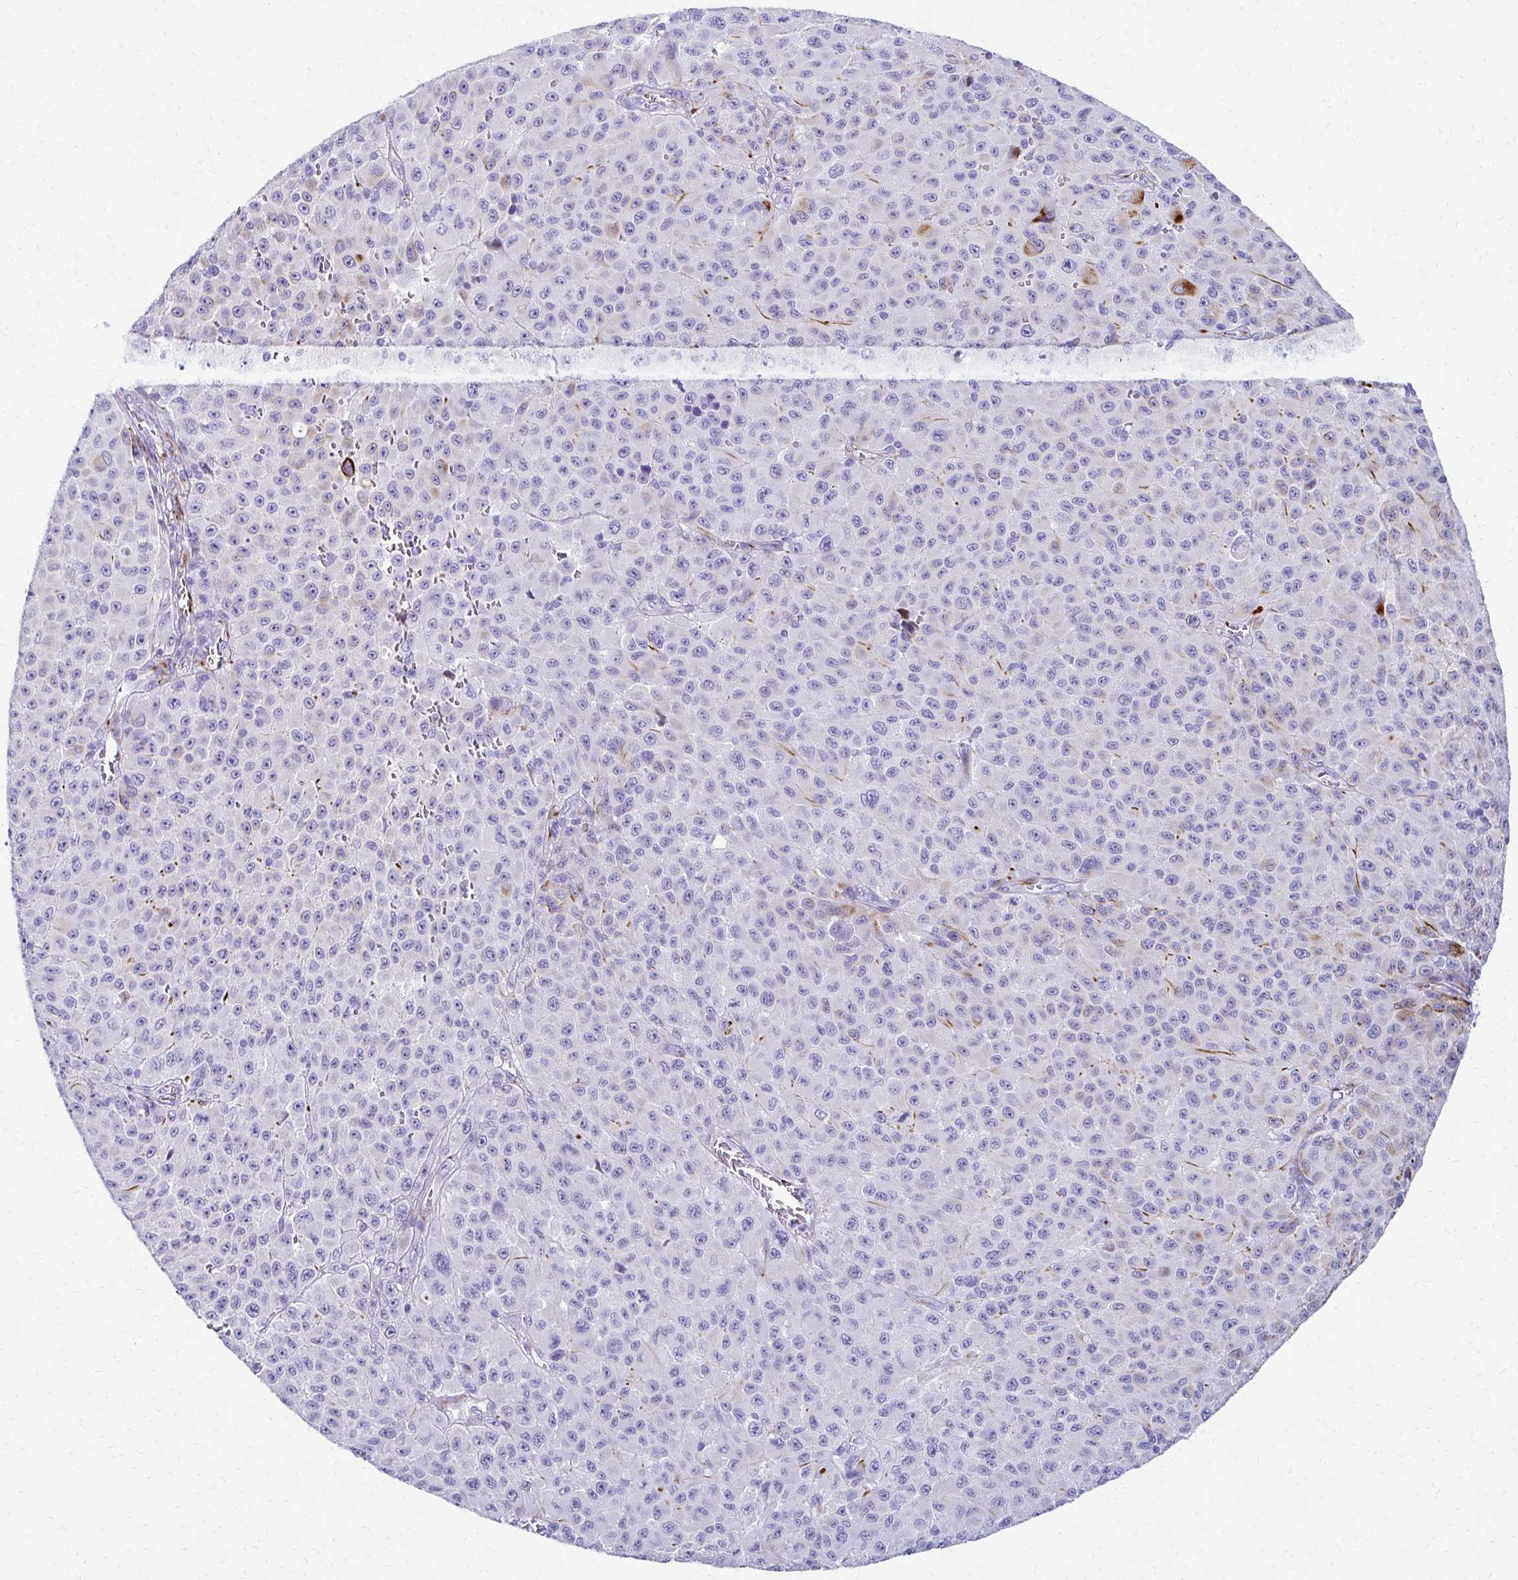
{"staining": {"intensity": "moderate", "quantity": "<25%", "location": "cytoplasmic/membranous"}, "tissue": "melanoma", "cell_type": "Tumor cells", "image_type": "cancer", "snomed": [{"axis": "morphology", "description": "Malignant melanoma, NOS"}, {"axis": "topography", "description": "Skin"}], "caption": "About <25% of tumor cells in human malignant melanoma demonstrate moderate cytoplasmic/membranous protein expression as visualized by brown immunohistochemical staining.", "gene": "TMEM54", "patient": {"sex": "male", "age": 73}}